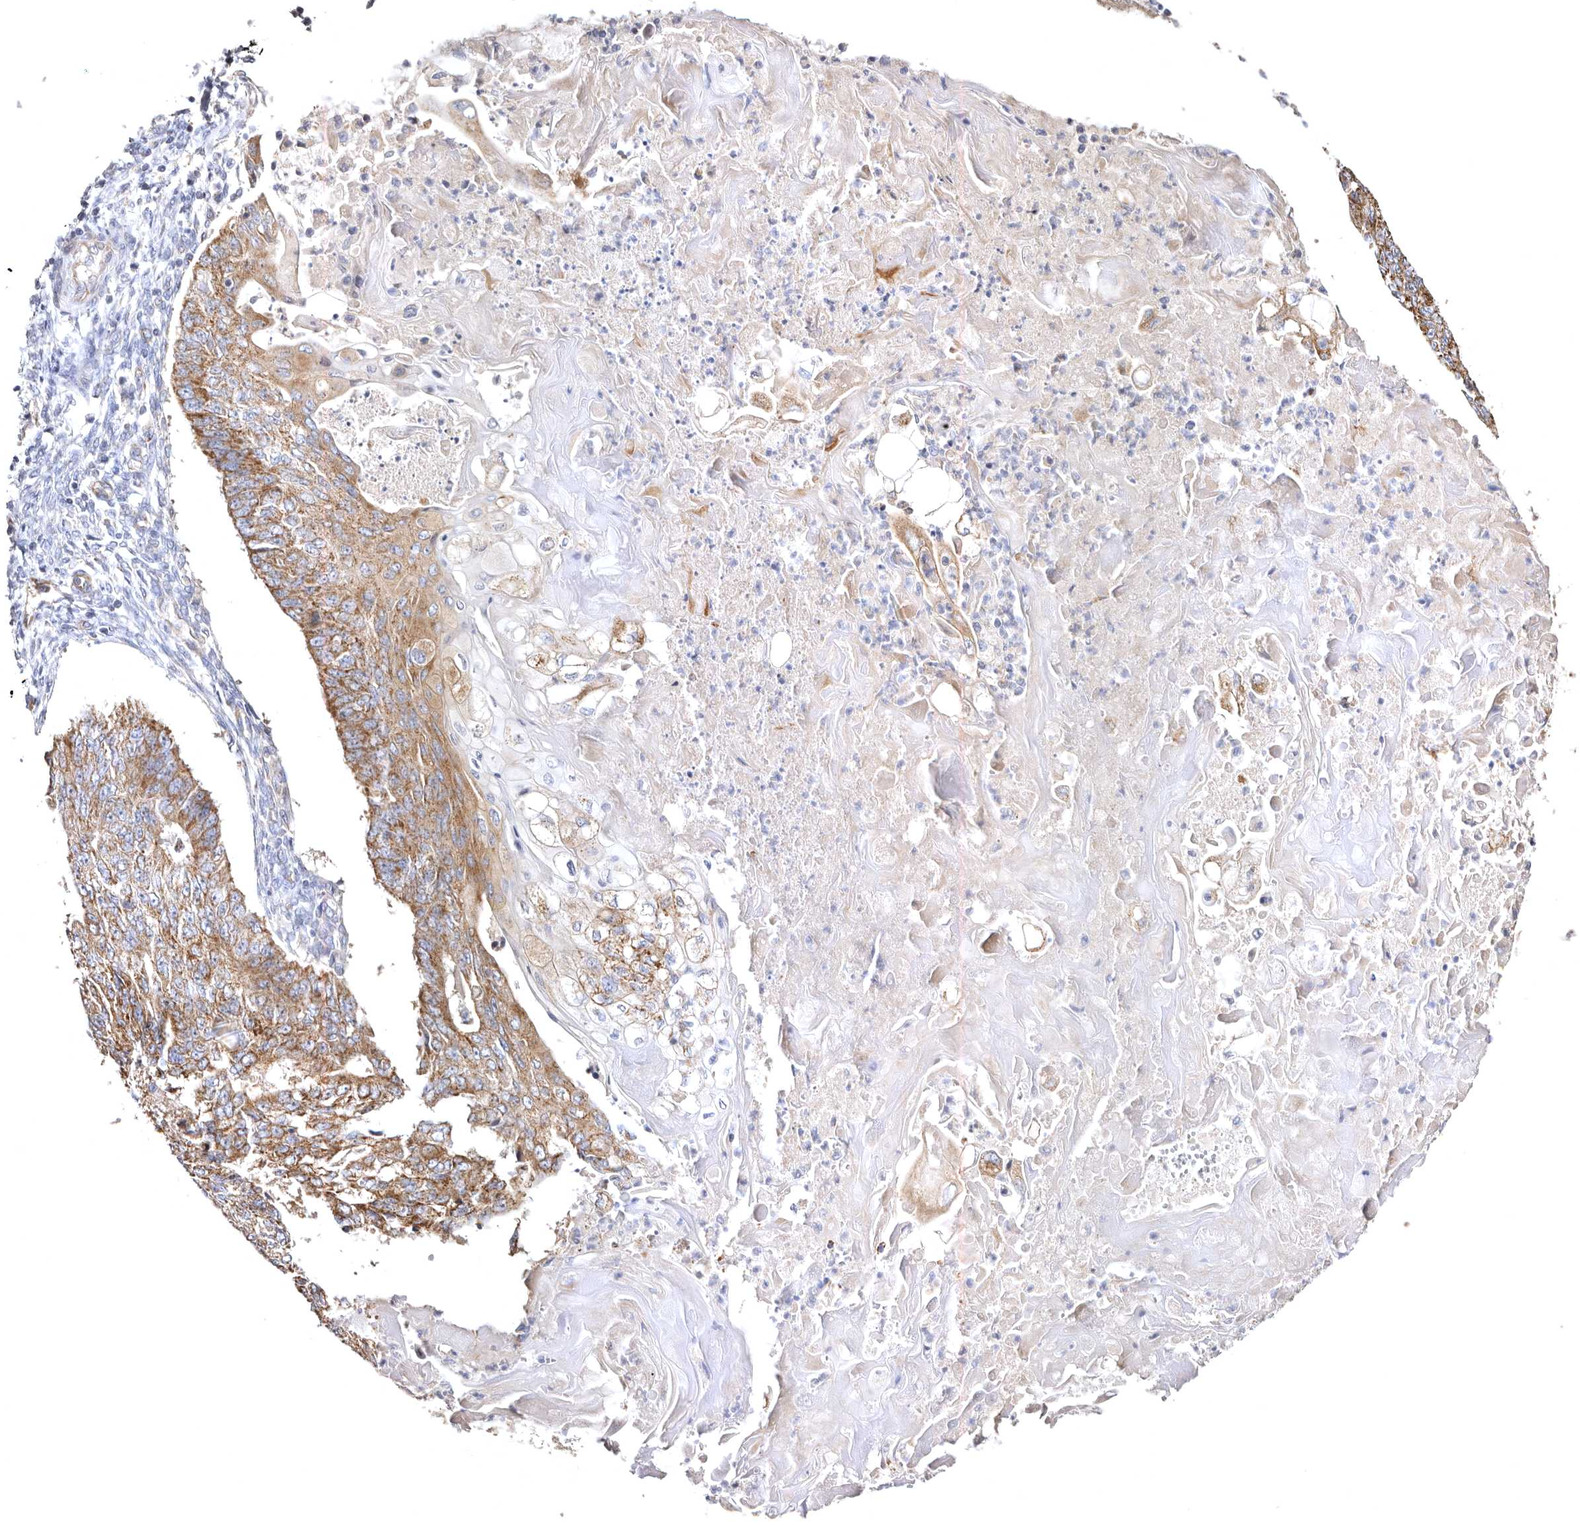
{"staining": {"intensity": "moderate", "quantity": ">75%", "location": "cytoplasmic/membranous"}, "tissue": "endometrial cancer", "cell_type": "Tumor cells", "image_type": "cancer", "snomed": [{"axis": "morphology", "description": "Adenocarcinoma, NOS"}, {"axis": "topography", "description": "Endometrium"}], "caption": "The micrograph exhibits staining of adenocarcinoma (endometrial), revealing moderate cytoplasmic/membranous protein staining (brown color) within tumor cells. The staining was performed using DAB, with brown indicating positive protein expression. Nuclei are stained blue with hematoxylin.", "gene": "BAIAP2L1", "patient": {"sex": "female", "age": 32}}